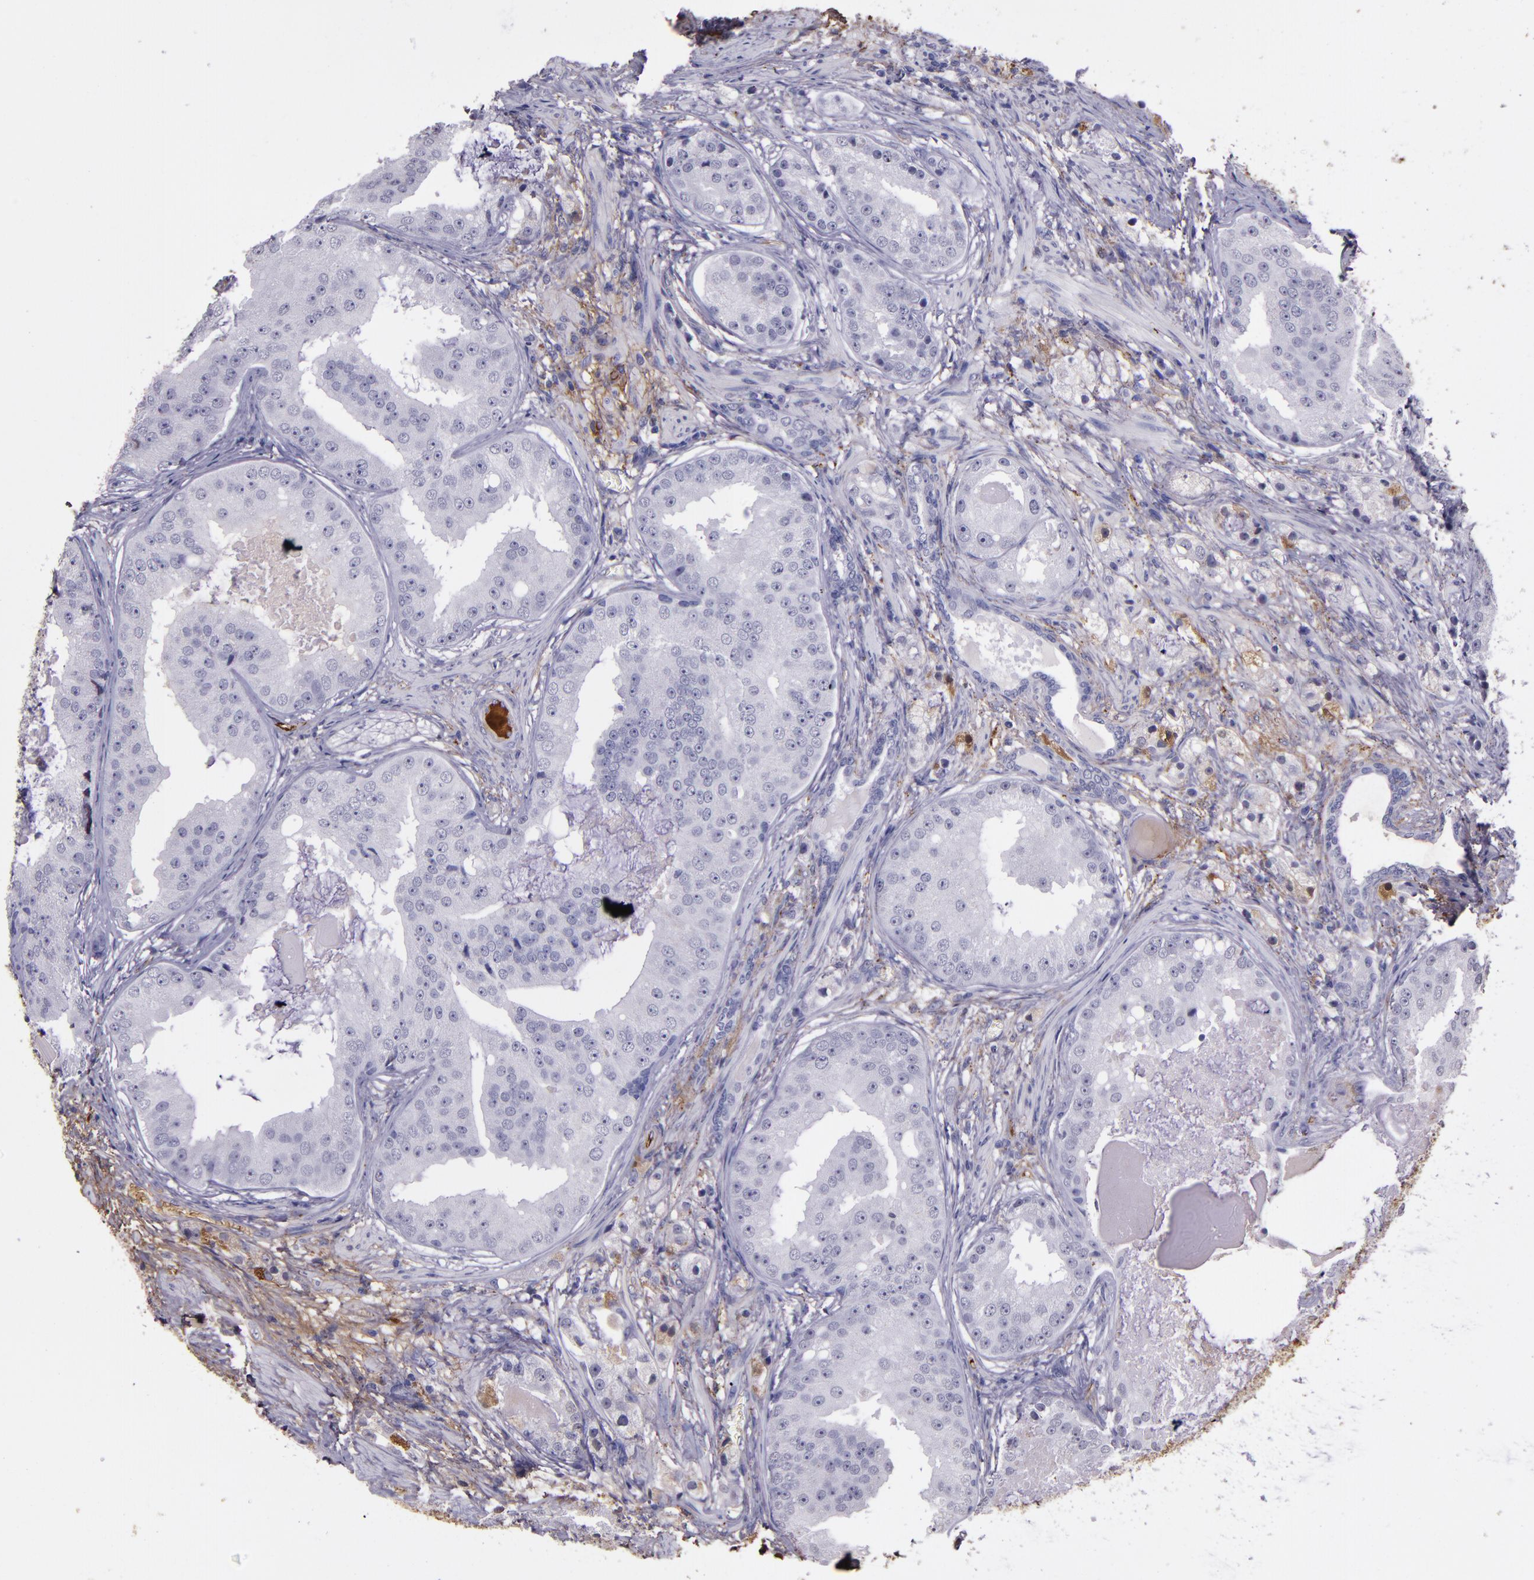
{"staining": {"intensity": "weak", "quantity": "<25%", "location": "cytoplasmic/membranous,nuclear"}, "tissue": "prostate cancer", "cell_type": "Tumor cells", "image_type": "cancer", "snomed": [{"axis": "morphology", "description": "Adenocarcinoma, High grade"}, {"axis": "topography", "description": "Prostate"}], "caption": "Immunohistochemistry of prostate cancer demonstrates no expression in tumor cells. (DAB (3,3'-diaminobenzidine) immunohistochemistry (IHC), high magnification).", "gene": "A2M", "patient": {"sex": "male", "age": 68}}